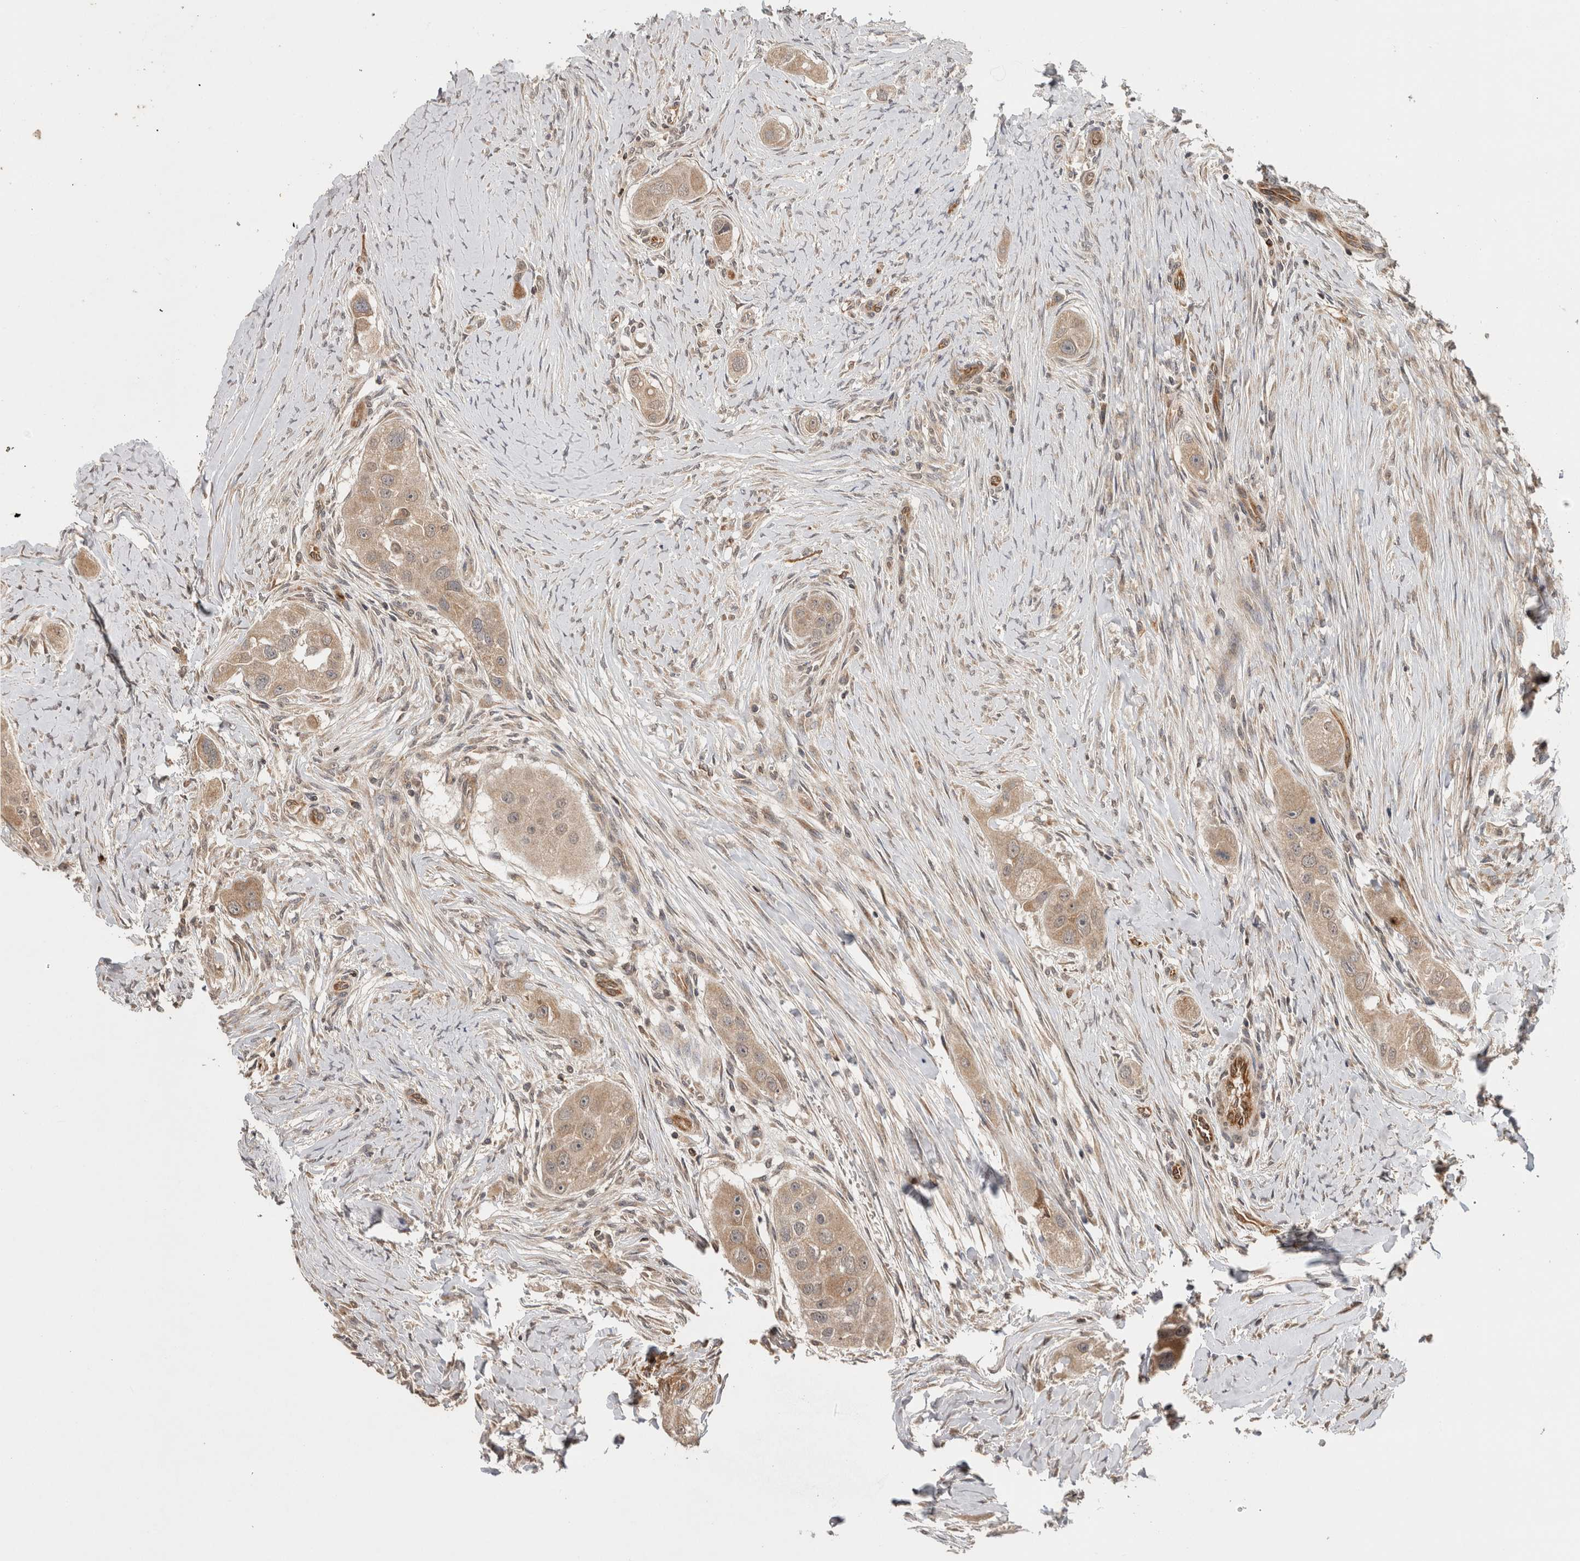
{"staining": {"intensity": "weak", "quantity": "<25%", "location": "cytoplasmic/membranous"}, "tissue": "head and neck cancer", "cell_type": "Tumor cells", "image_type": "cancer", "snomed": [{"axis": "morphology", "description": "Normal tissue, NOS"}, {"axis": "morphology", "description": "Squamous cell carcinoma, NOS"}, {"axis": "topography", "description": "Skeletal muscle"}, {"axis": "topography", "description": "Head-Neck"}], "caption": "This is a histopathology image of immunohistochemistry (IHC) staining of squamous cell carcinoma (head and neck), which shows no staining in tumor cells. (DAB immunohistochemistry (IHC), high magnification).", "gene": "HMOX2", "patient": {"sex": "male", "age": 51}}